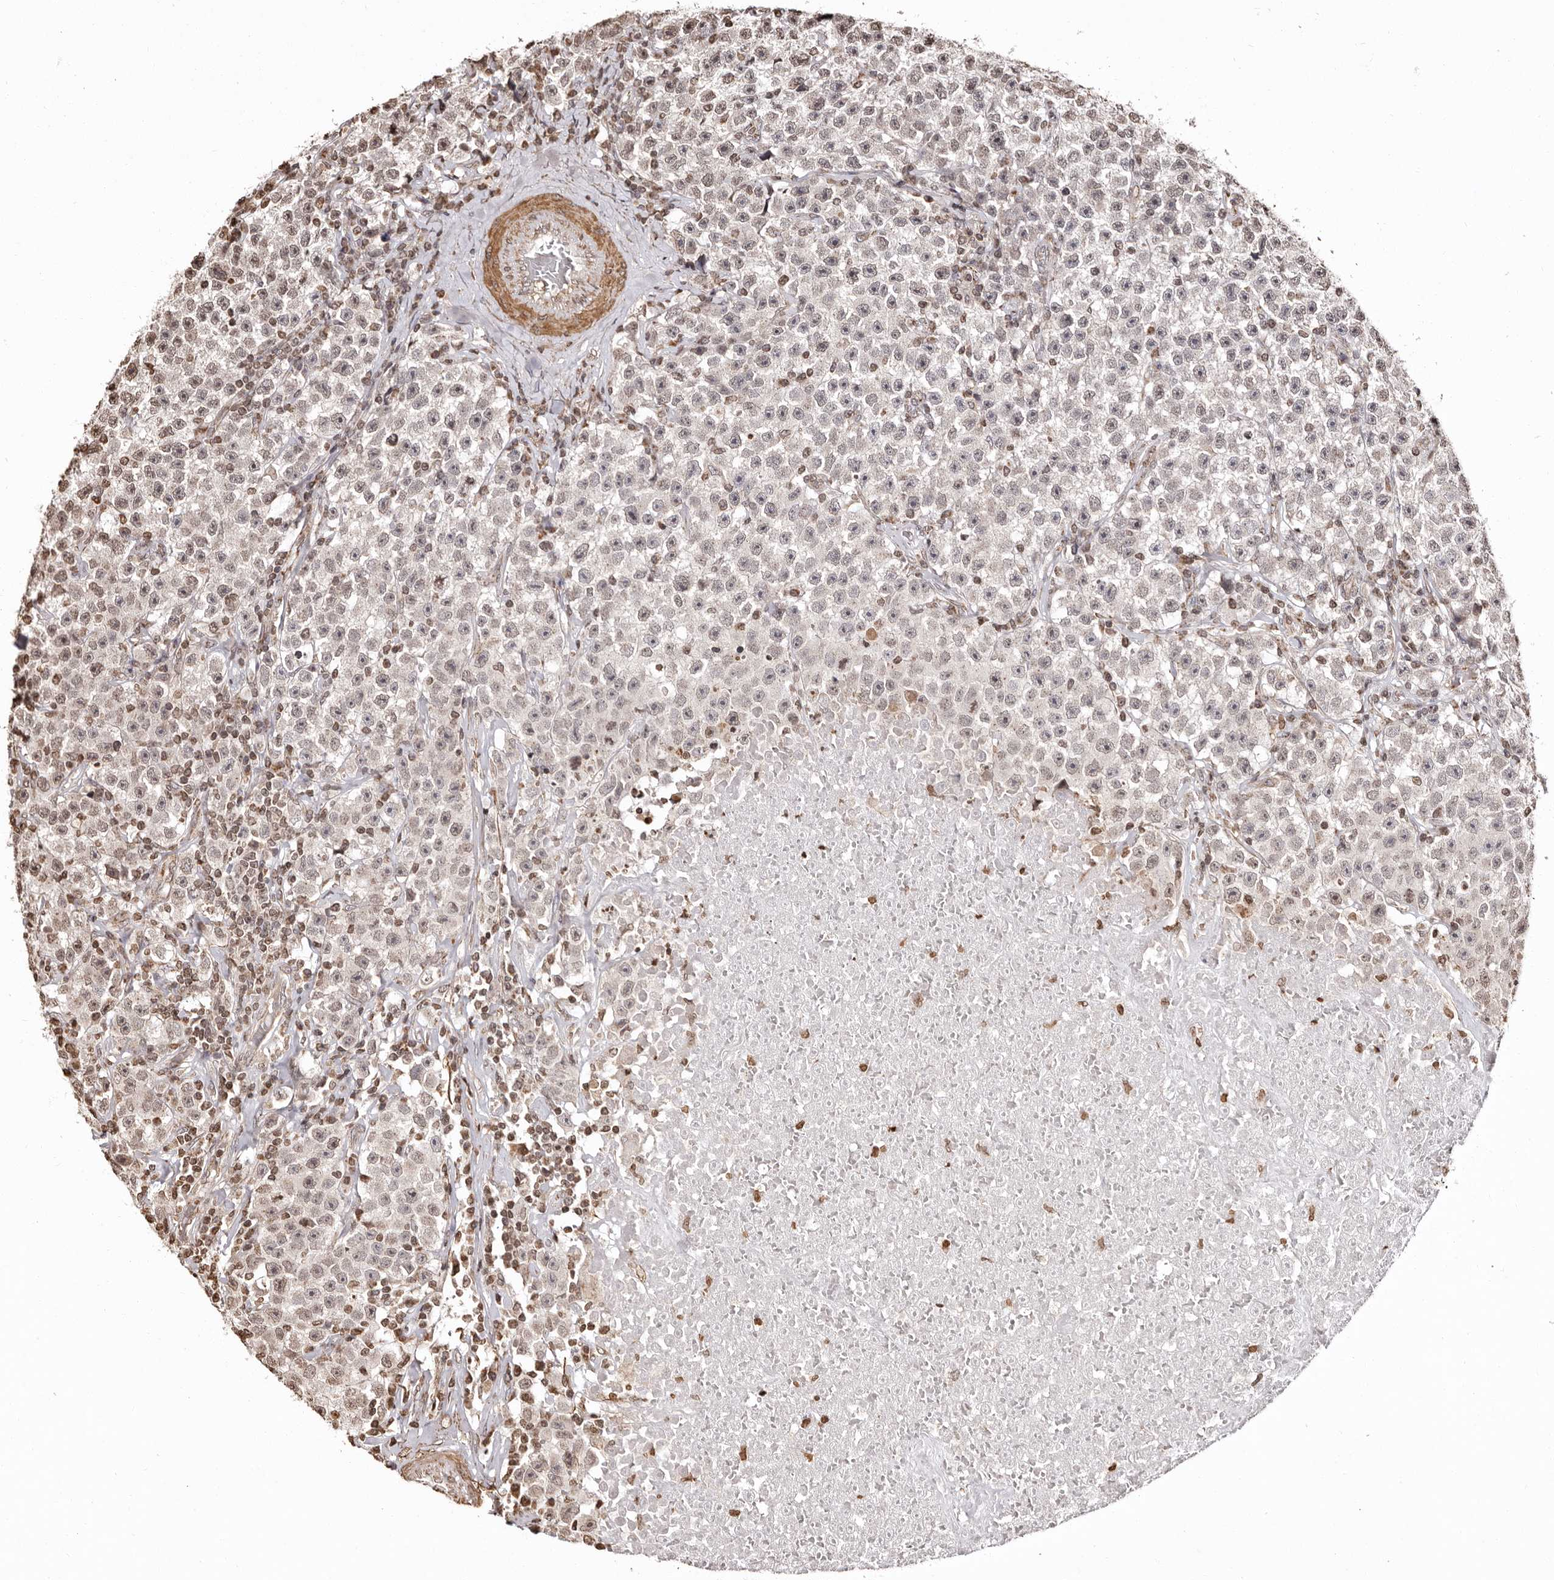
{"staining": {"intensity": "negative", "quantity": "none", "location": "none"}, "tissue": "testis cancer", "cell_type": "Tumor cells", "image_type": "cancer", "snomed": [{"axis": "morphology", "description": "Seminoma, NOS"}, {"axis": "topography", "description": "Testis"}], "caption": "A high-resolution micrograph shows immunohistochemistry (IHC) staining of testis cancer, which displays no significant staining in tumor cells.", "gene": "CCDC190", "patient": {"sex": "male", "age": 22}}